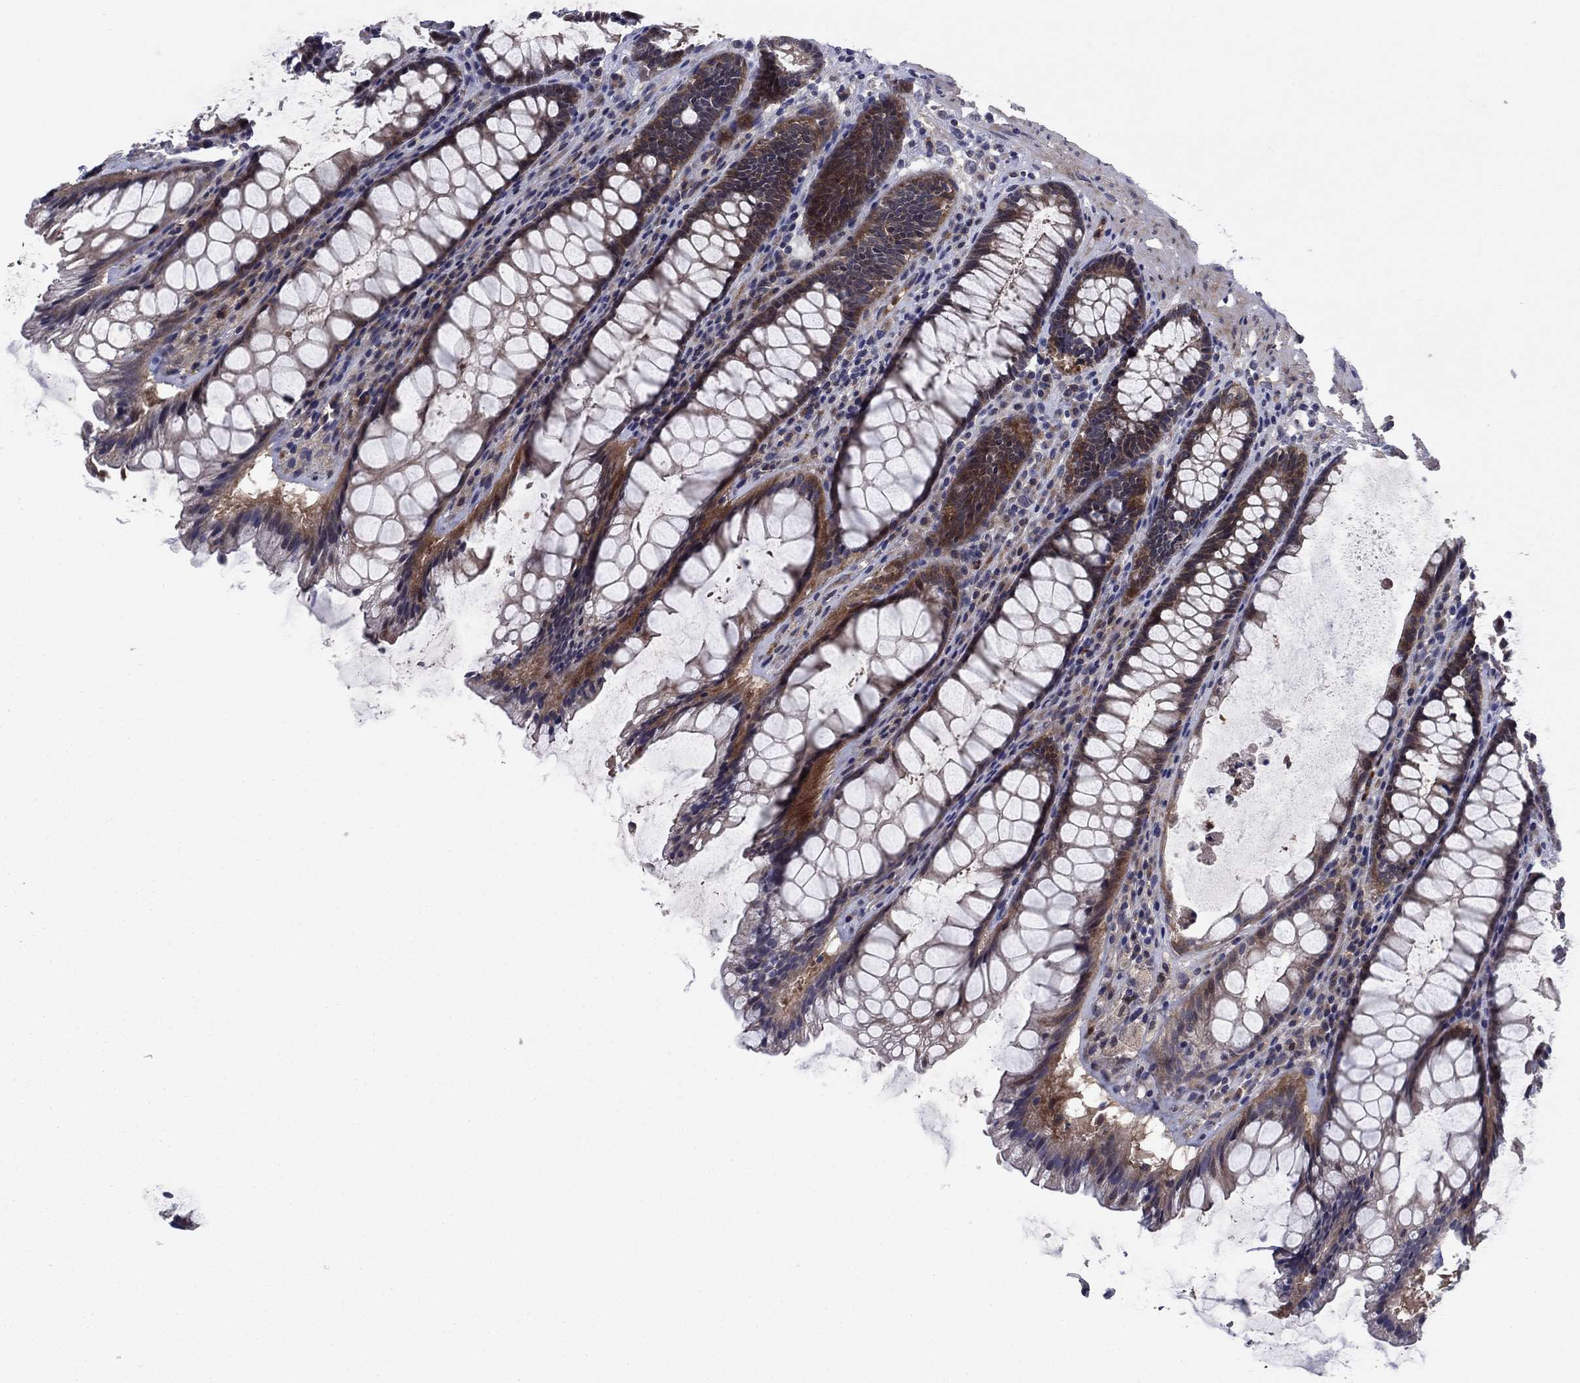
{"staining": {"intensity": "strong", "quantity": "25%-75%", "location": "cytoplasmic/membranous"}, "tissue": "rectum", "cell_type": "Glandular cells", "image_type": "normal", "snomed": [{"axis": "morphology", "description": "Normal tissue, NOS"}, {"axis": "topography", "description": "Rectum"}], "caption": "Immunohistochemical staining of benign rectum displays 25%-75% levels of strong cytoplasmic/membranous protein positivity in about 25%-75% of glandular cells. (brown staining indicates protein expression, while blue staining denotes nuclei).", "gene": "MSRB1", "patient": {"sex": "male", "age": 72}}